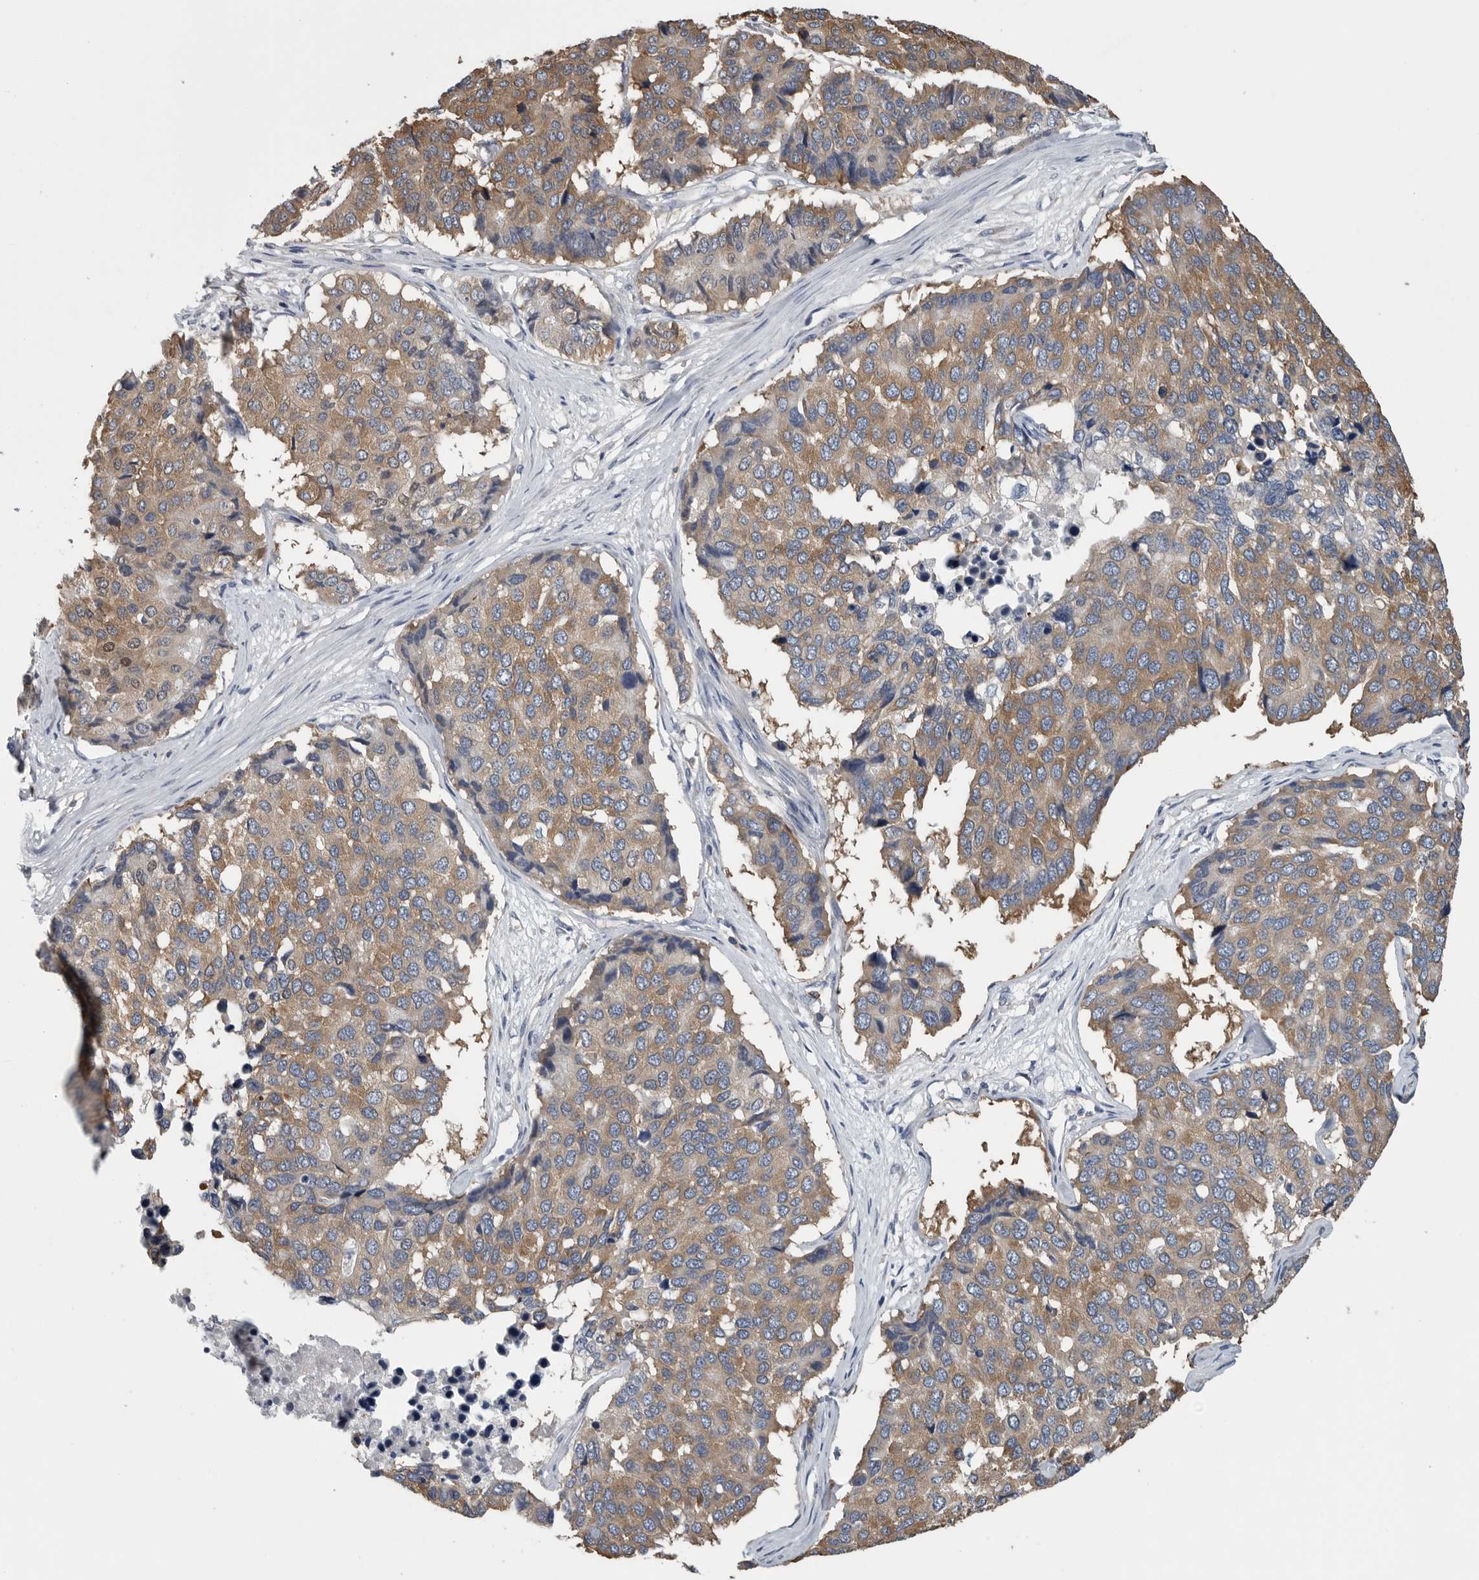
{"staining": {"intensity": "moderate", "quantity": ">75%", "location": "cytoplasmic/membranous"}, "tissue": "pancreatic cancer", "cell_type": "Tumor cells", "image_type": "cancer", "snomed": [{"axis": "morphology", "description": "Adenocarcinoma, NOS"}, {"axis": "topography", "description": "Pancreas"}], "caption": "Immunohistochemistry (IHC) (DAB (3,3'-diaminobenzidine)) staining of human adenocarcinoma (pancreatic) shows moderate cytoplasmic/membranous protein staining in approximately >75% of tumor cells.", "gene": "PDCD4", "patient": {"sex": "male", "age": 50}}